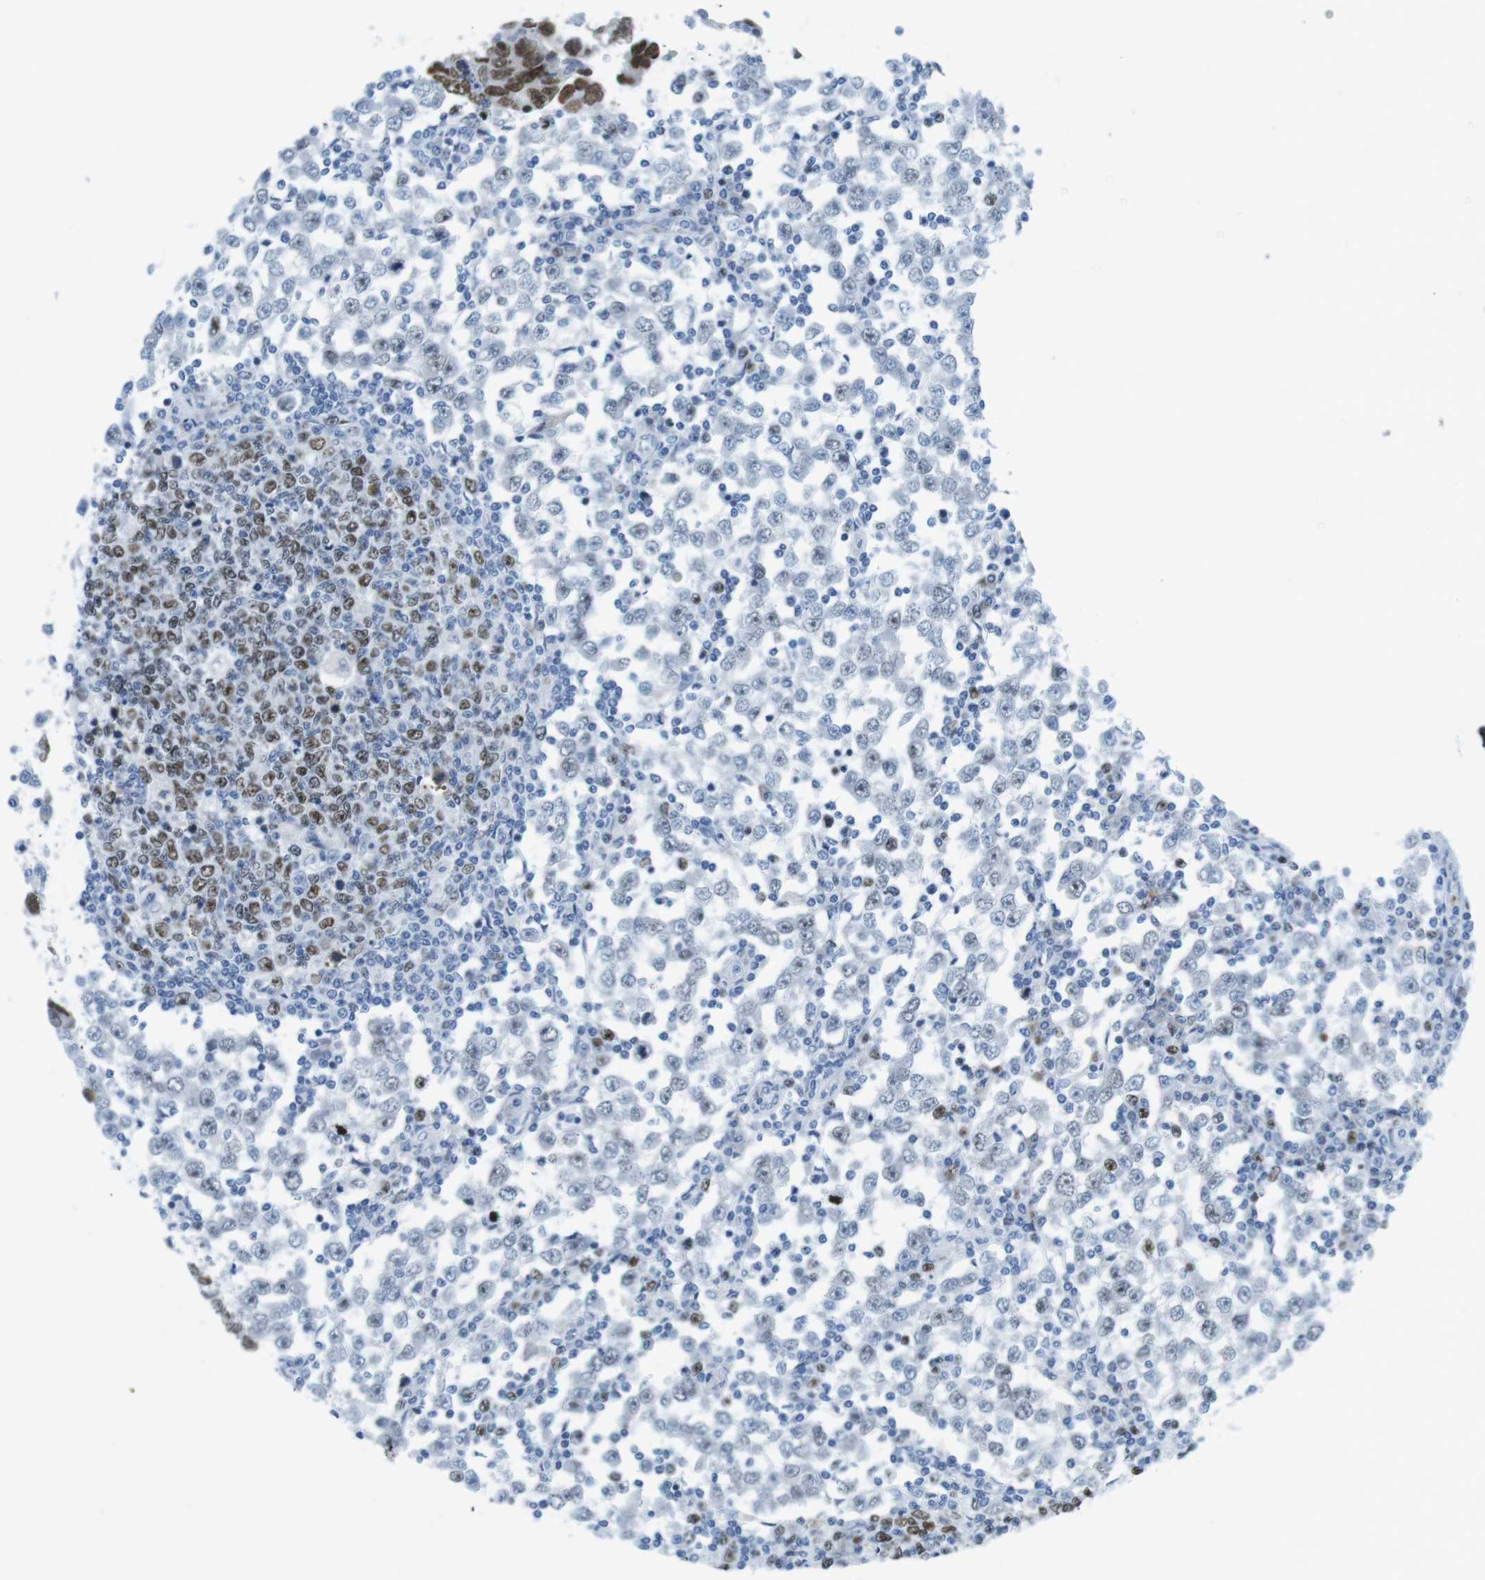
{"staining": {"intensity": "negative", "quantity": "none", "location": "none"}, "tissue": "testis cancer", "cell_type": "Tumor cells", "image_type": "cancer", "snomed": [{"axis": "morphology", "description": "Seminoma, NOS"}, {"axis": "topography", "description": "Testis"}], "caption": "Immunohistochemical staining of testis seminoma displays no significant staining in tumor cells.", "gene": "CHAF1A", "patient": {"sex": "male", "age": 65}}